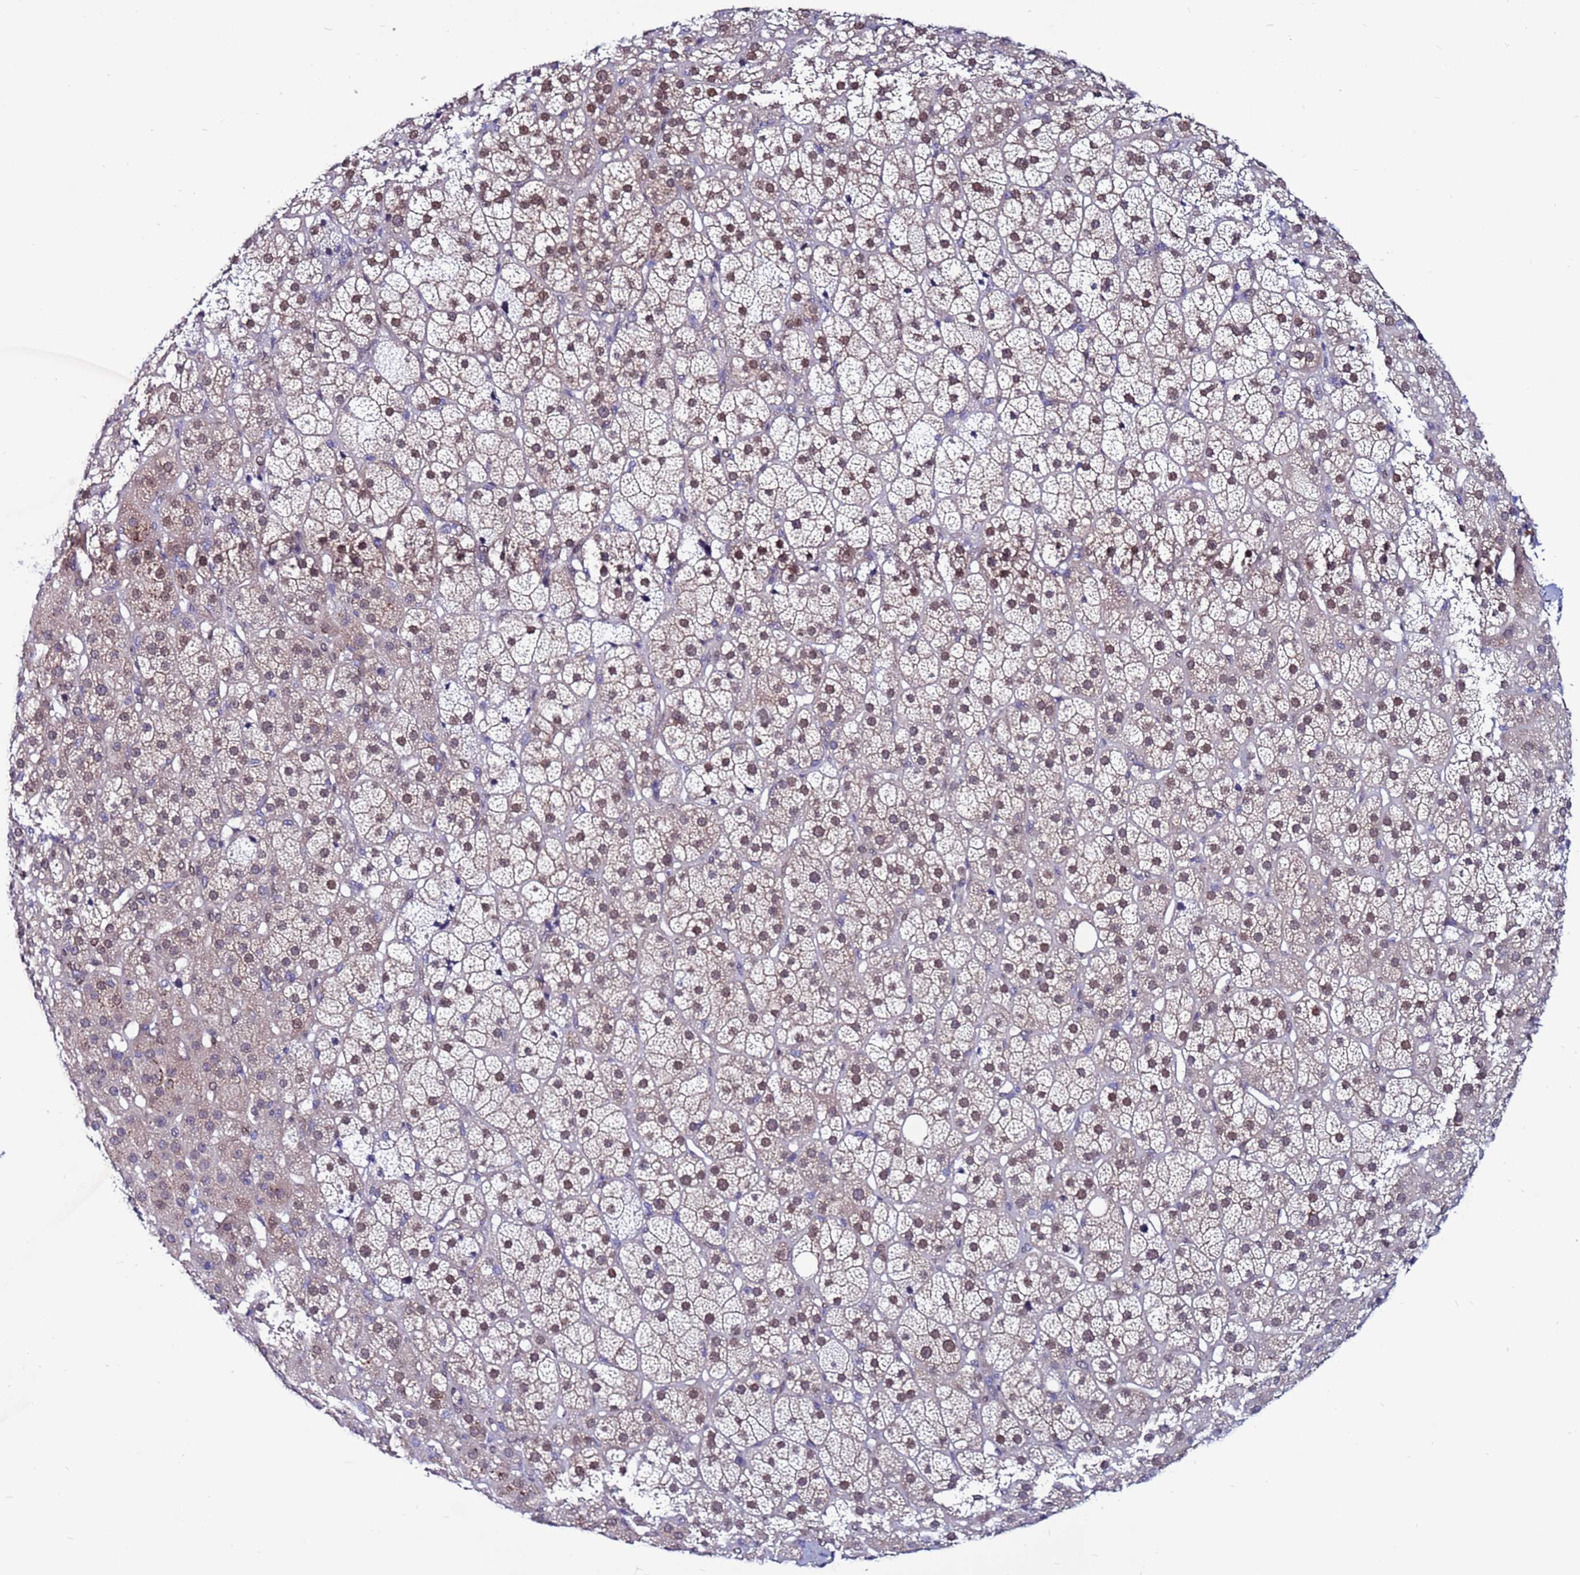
{"staining": {"intensity": "moderate", "quantity": "25%-75%", "location": "nuclear"}, "tissue": "adrenal gland", "cell_type": "Glandular cells", "image_type": "normal", "snomed": [{"axis": "morphology", "description": "Normal tissue, NOS"}, {"axis": "topography", "description": "Adrenal gland"}], "caption": "Approximately 25%-75% of glandular cells in benign human adrenal gland exhibit moderate nuclear protein expression as visualized by brown immunohistochemical staining.", "gene": "TRIM37", "patient": {"sex": "female", "age": 57}}